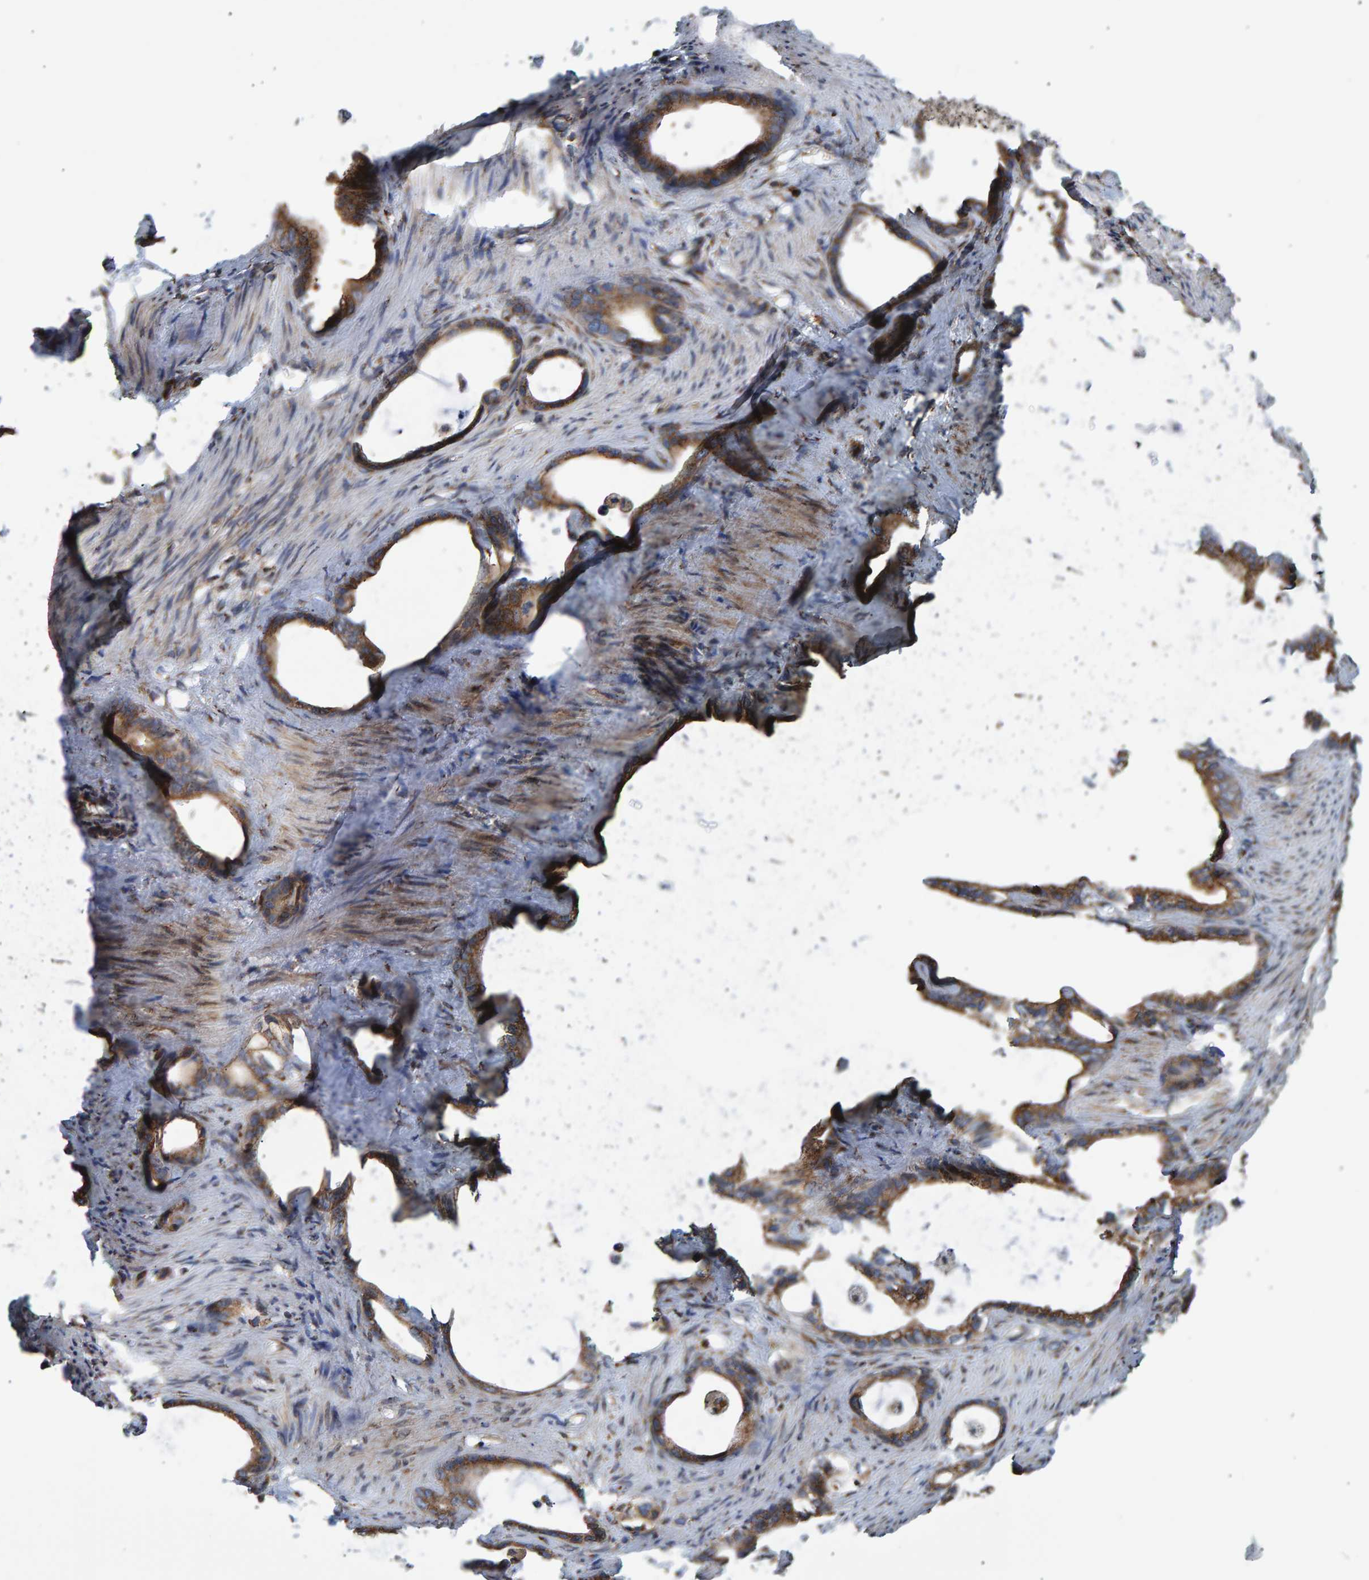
{"staining": {"intensity": "moderate", "quantity": ">75%", "location": "cytoplasmic/membranous"}, "tissue": "stomach cancer", "cell_type": "Tumor cells", "image_type": "cancer", "snomed": [{"axis": "morphology", "description": "Adenocarcinoma, NOS"}, {"axis": "topography", "description": "Stomach"}], "caption": "An IHC photomicrograph of neoplastic tissue is shown. Protein staining in brown labels moderate cytoplasmic/membranous positivity in stomach adenocarcinoma within tumor cells.", "gene": "FAM117A", "patient": {"sex": "female", "age": 75}}